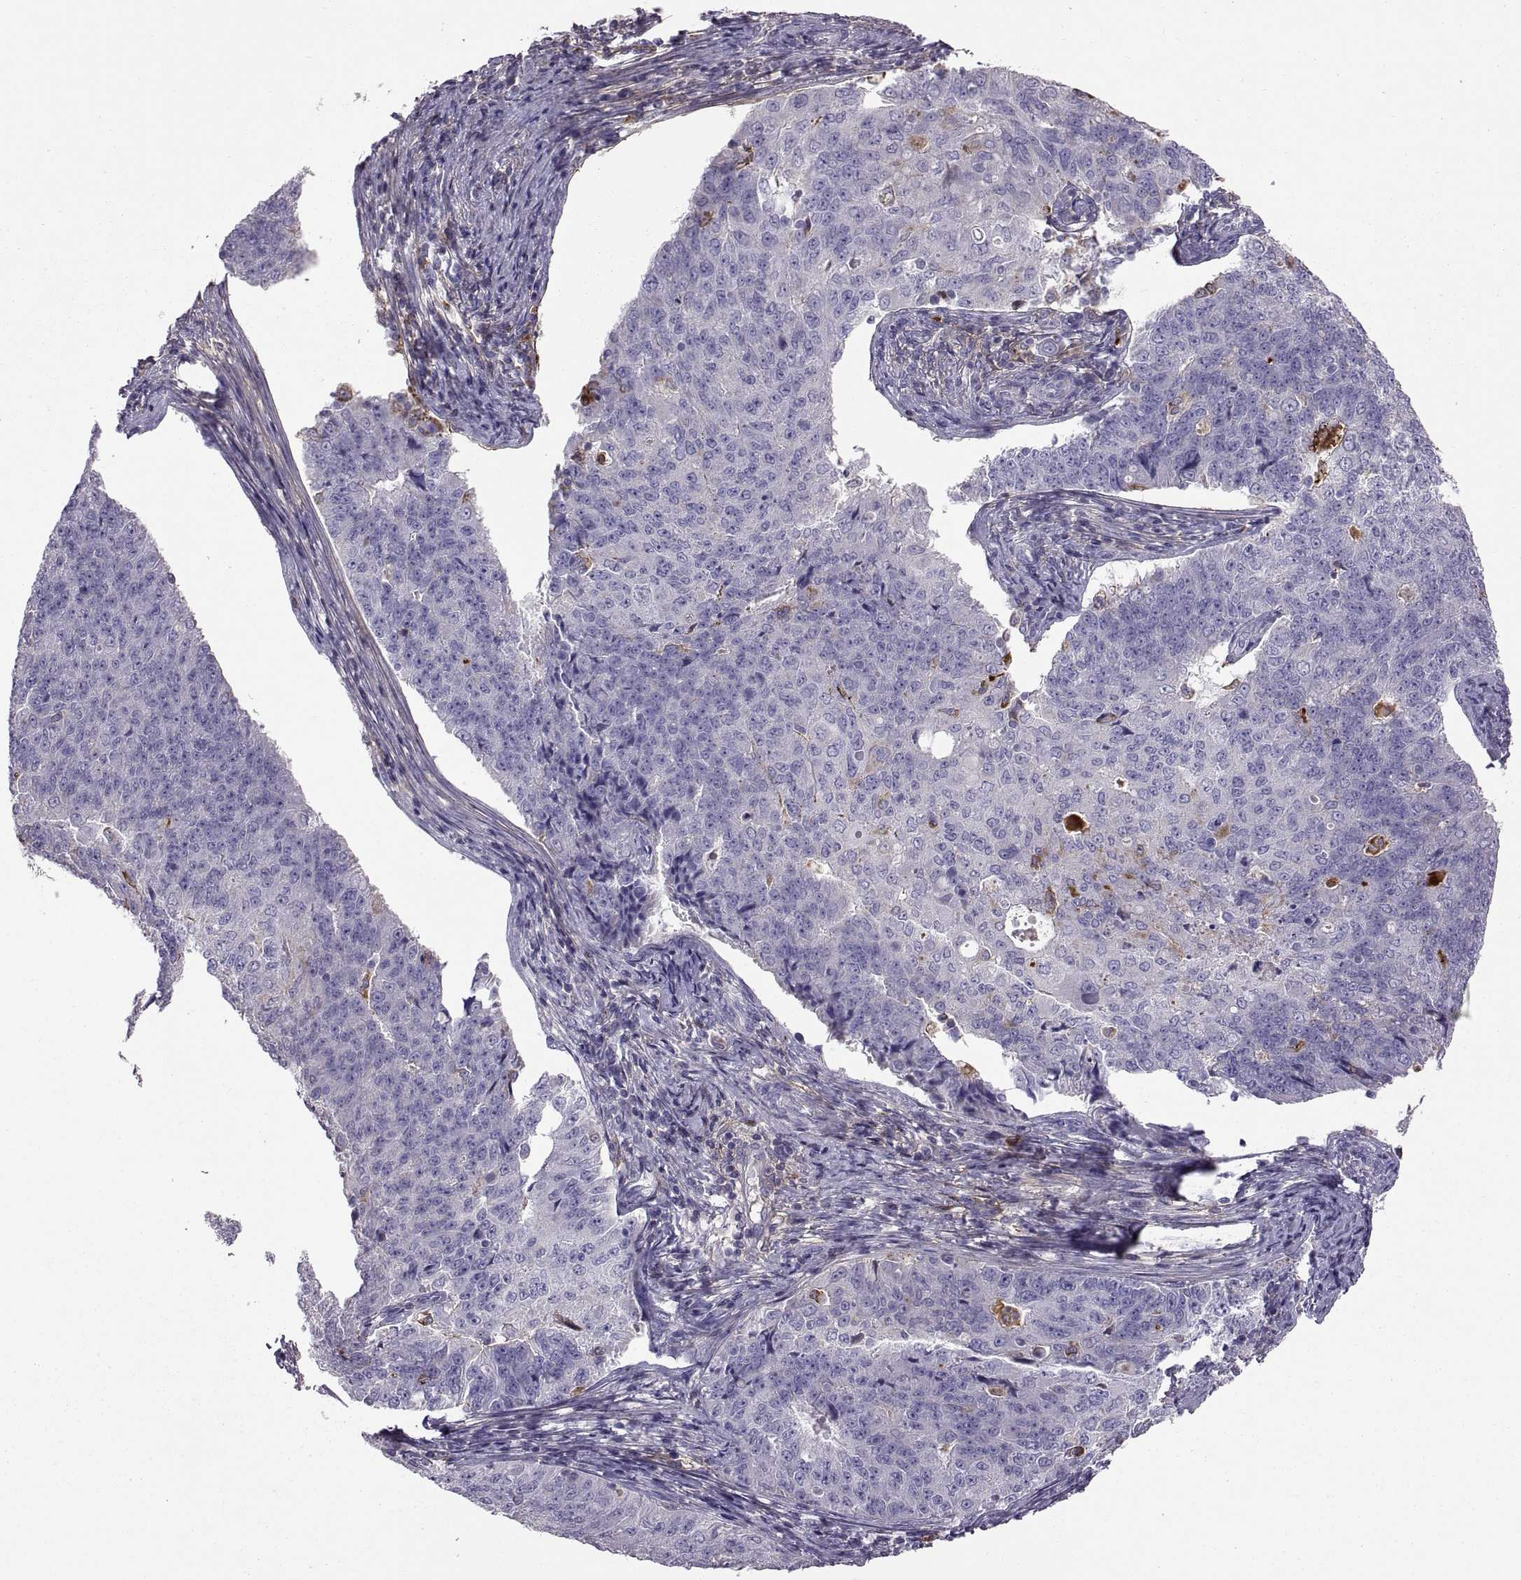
{"staining": {"intensity": "strong", "quantity": "<25%", "location": "cytoplasmic/membranous"}, "tissue": "endometrial cancer", "cell_type": "Tumor cells", "image_type": "cancer", "snomed": [{"axis": "morphology", "description": "Adenocarcinoma, NOS"}, {"axis": "topography", "description": "Endometrium"}], "caption": "Protein analysis of adenocarcinoma (endometrial) tissue shows strong cytoplasmic/membranous positivity in approximately <25% of tumor cells.", "gene": "EMILIN2", "patient": {"sex": "female", "age": 43}}